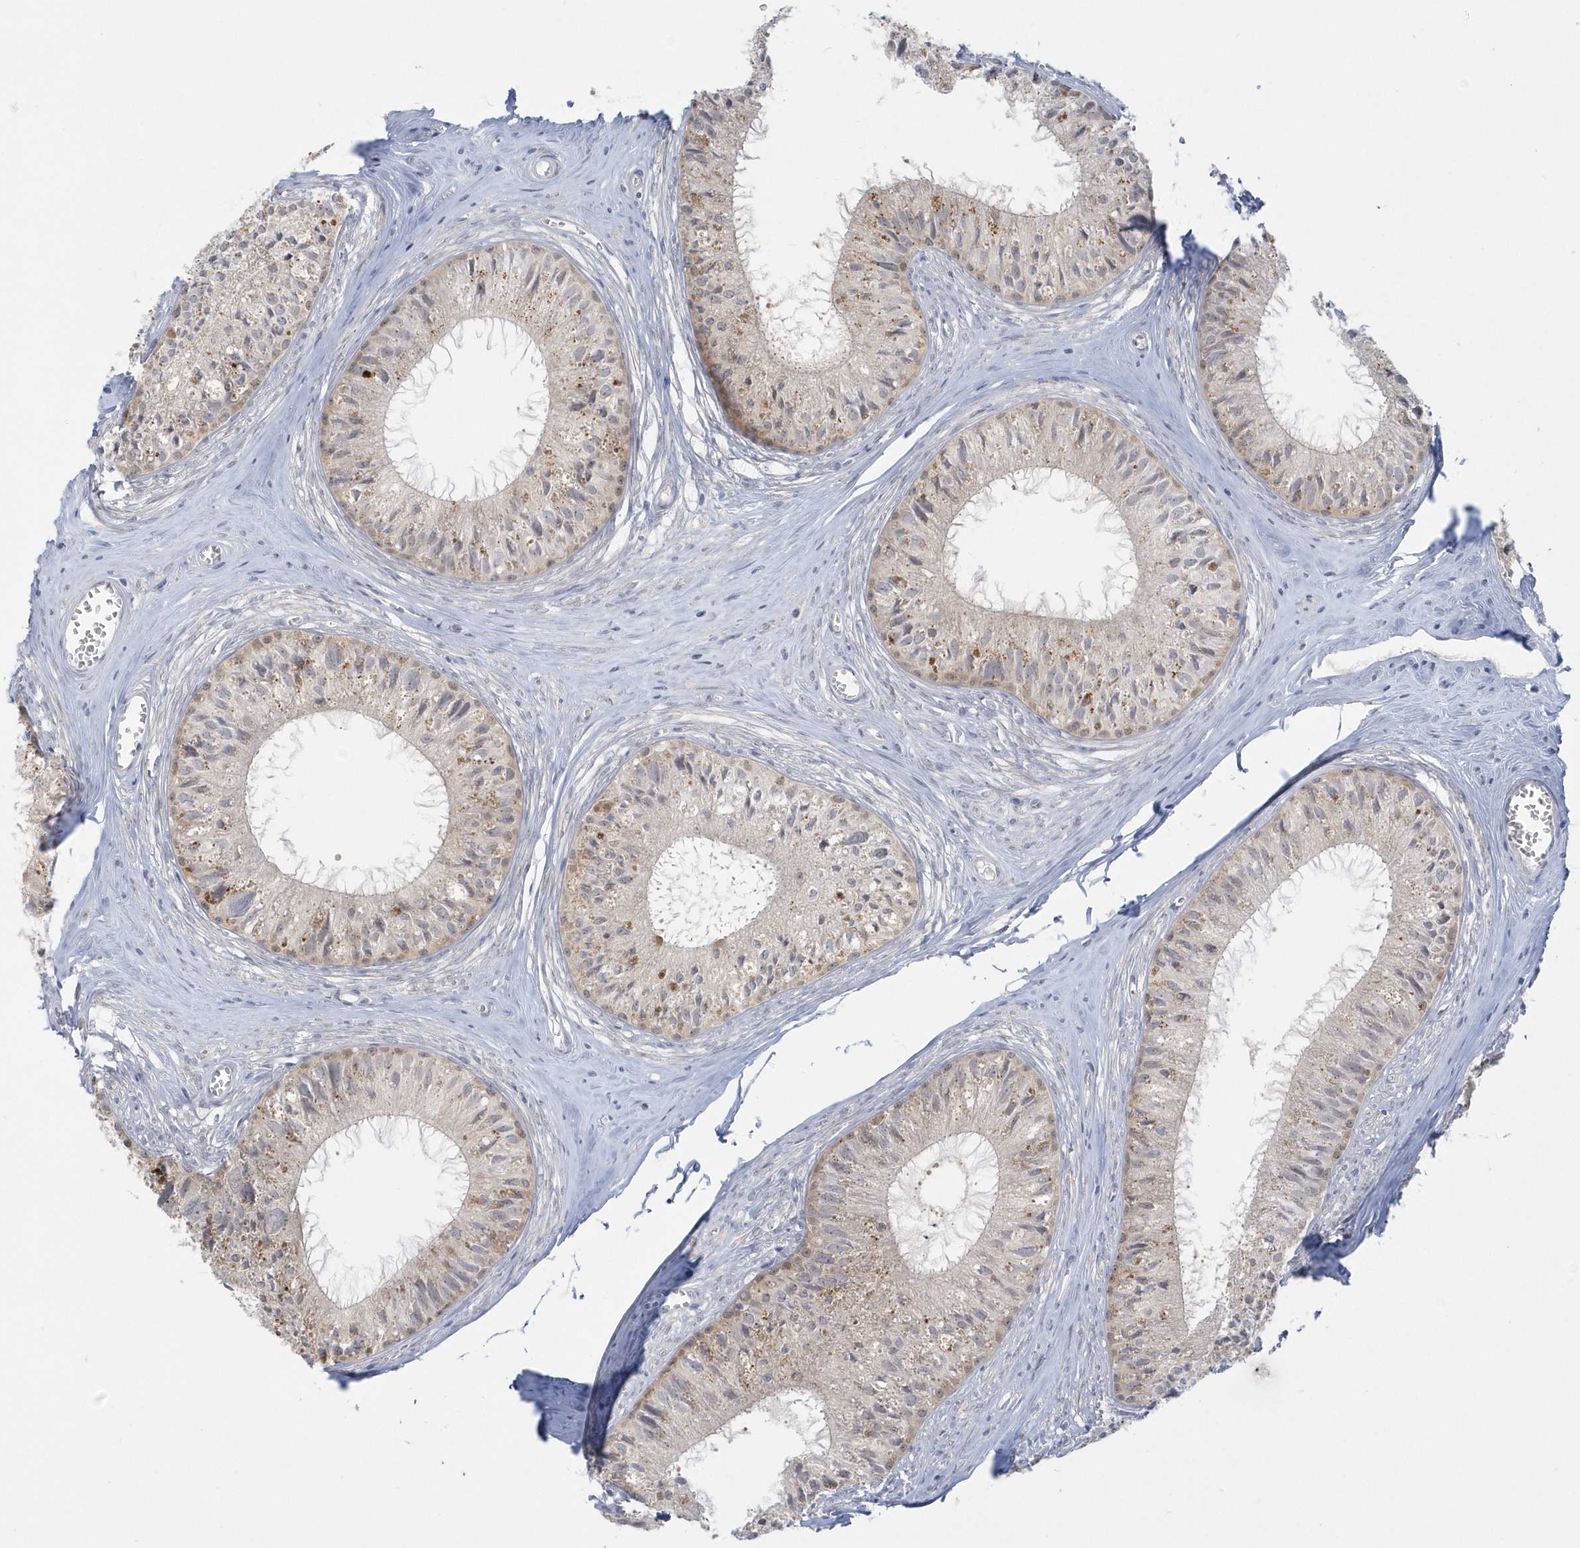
{"staining": {"intensity": "moderate", "quantity": "<25%", "location": "cytoplasmic/membranous"}, "tissue": "epididymis", "cell_type": "Glandular cells", "image_type": "normal", "snomed": [{"axis": "morphology", "description": "Normal tissue, NOS"}, {"axis": "topography", "description": "Epididymis"}], "caption": "A histopathology image of epididymis stained for a protein exhibits moderate cytoplasmic/membranous brown staining in glandular cells. (Brightfield microscopy of DAB IHC at high magnification).", "gene": "PCBD1", "patient": {"sex": "male", "age": 36}}